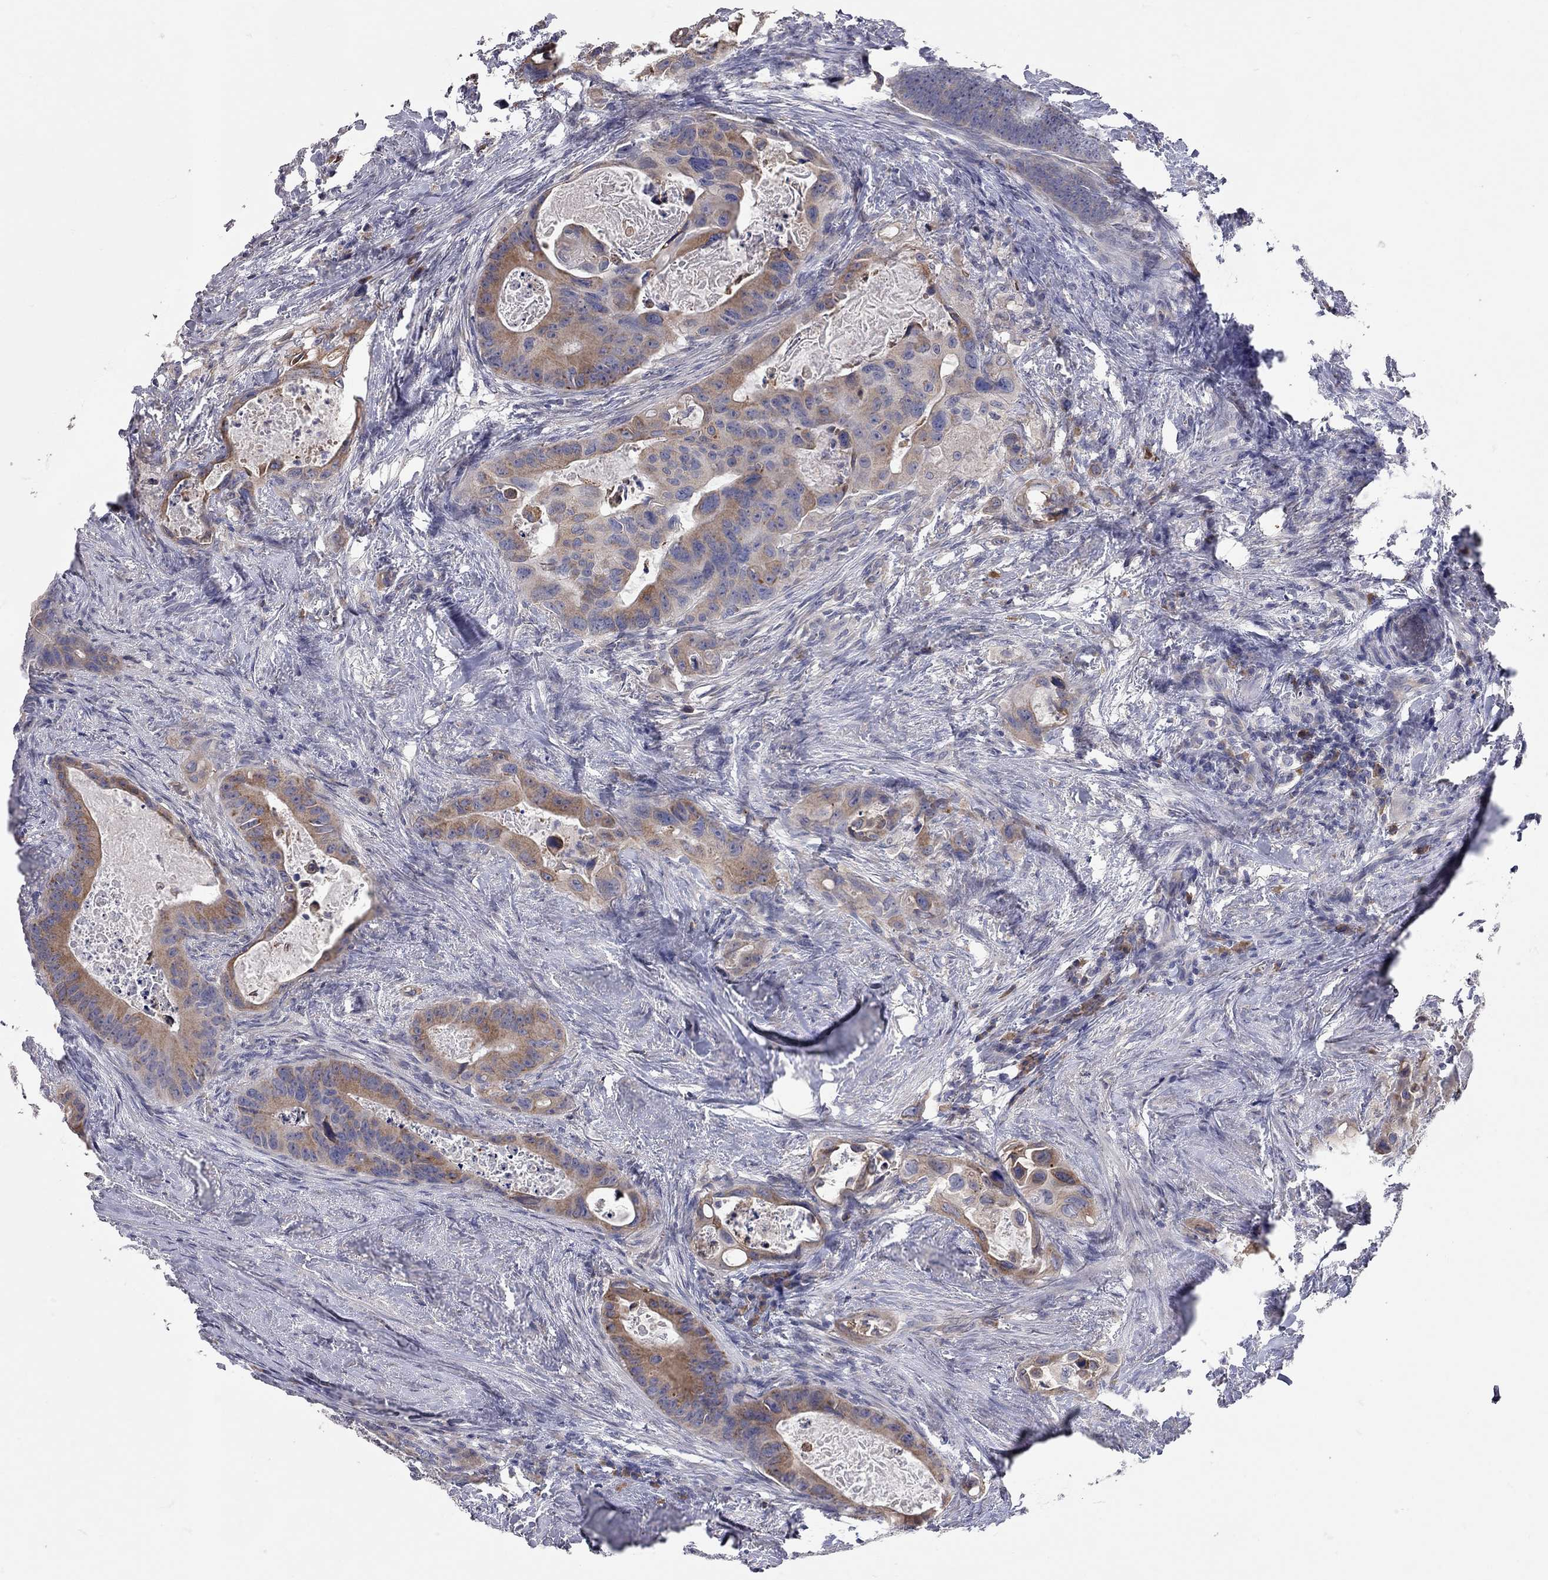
{"staining": {"intensity": "moderate", "quantity": "25%-75%", "location": "cytoplasmic/membranous"}, "tissue": "colorectal cancer", "cell_type": "Tumor cells", "image_type": "cancer", "snomed": [{"axis": "morphology", "description": "Adenocarcinoma, NOS"}, {"axis": "topography", "description": "Rectum"}], "caption": "Human colorectal cancer stained for a protein (brown) exhibits moderate cytoplasmic/membranous positive expression in about 25%-75% of tumor cells.", "gene": "XAGE2", "patient": {"sex": "male", "age": 64}}